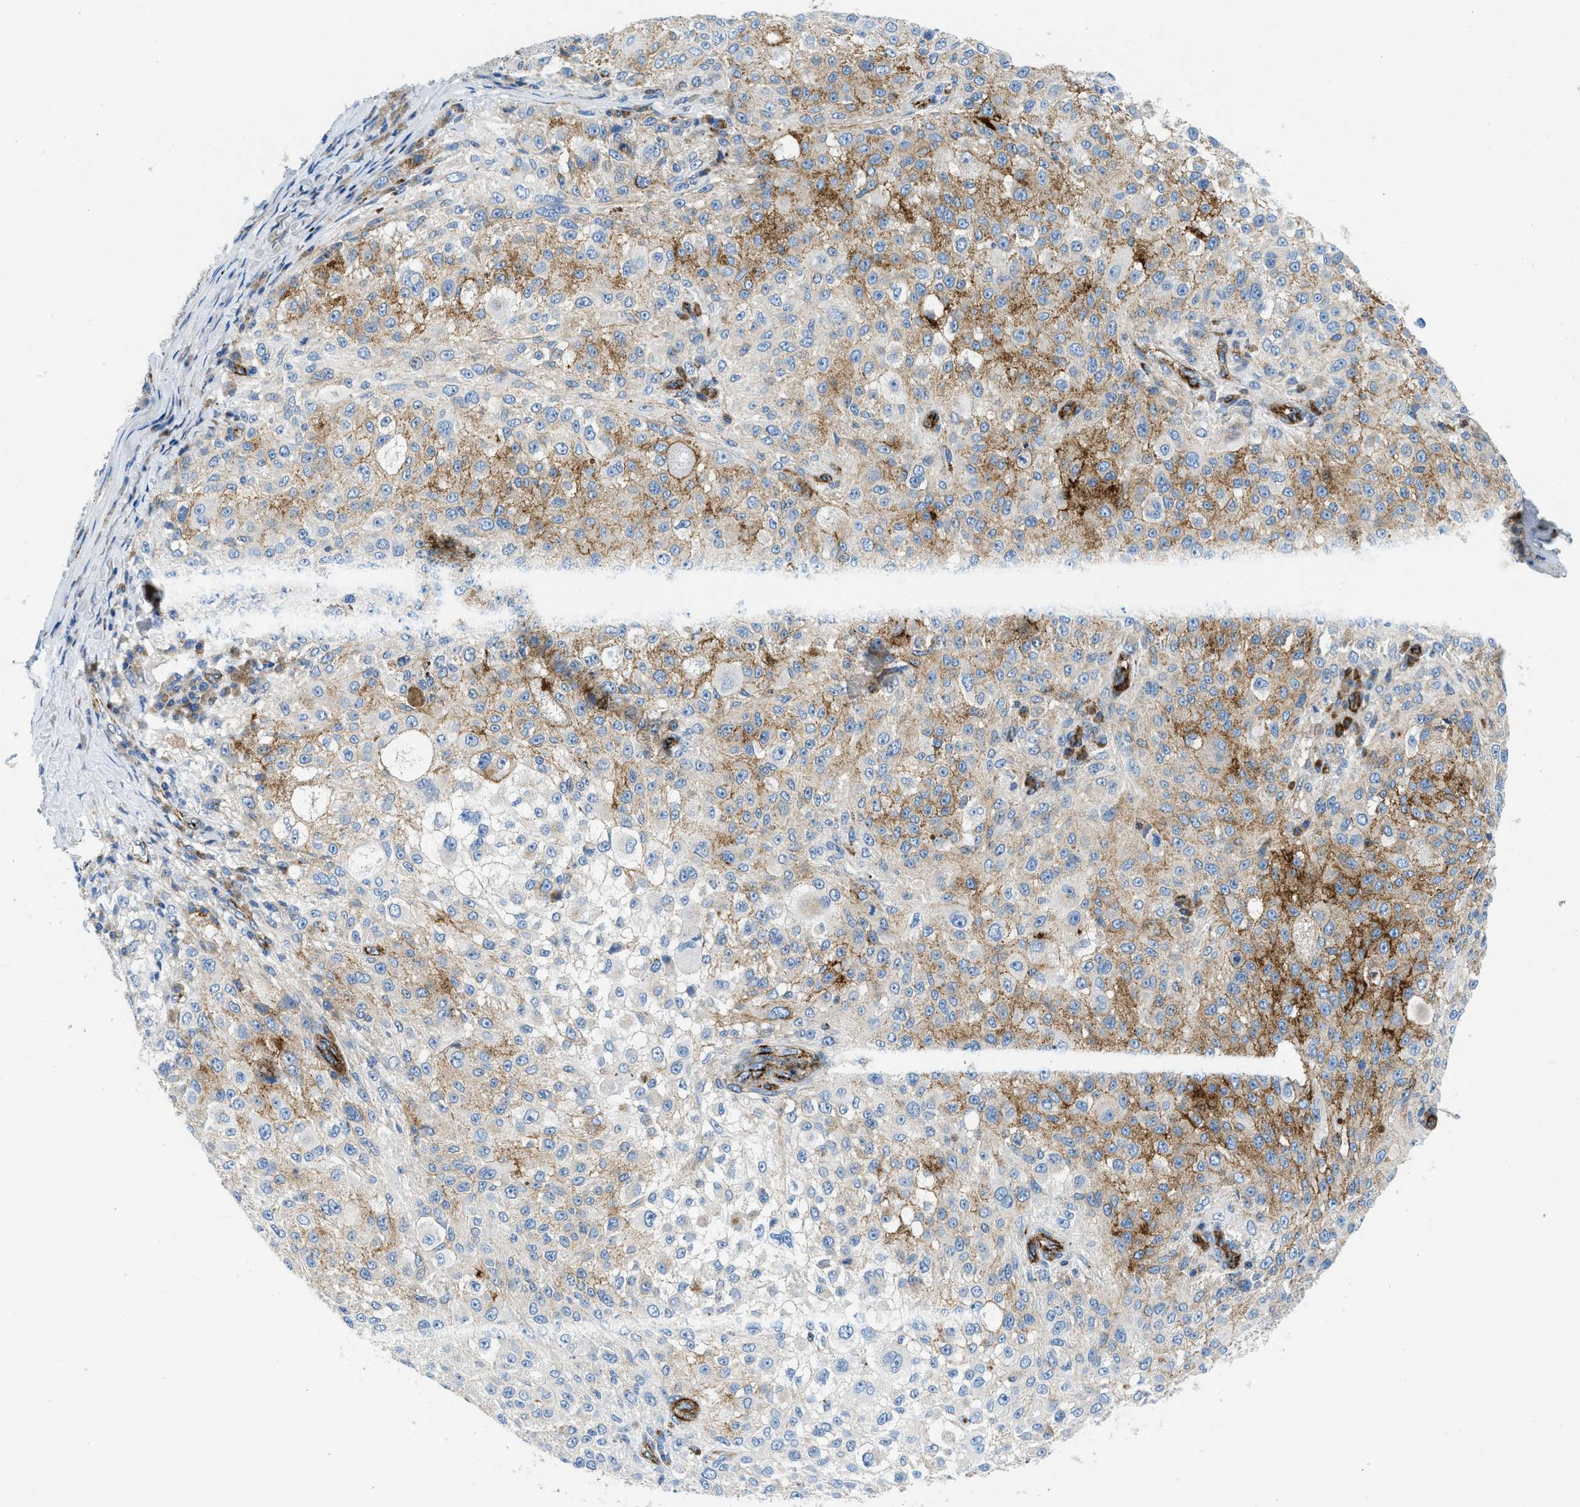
{"staining": {"intensity": "moderate", "quantity": "25%-75%", "location": "cytoplasmic/membranous"}, "tissue": "melanoma", "cell_type": "Tumor cells", "image_type": "cancer", "snomed": [{"axis": "morphology", "description": "Necrosis, NOS"}, {"axis": "morphology", "description": "Malignant melanoma, NOS"}, {"axis": "topography", "description": "Skin"}], "caption": "Protein analysis of malignant melanoma tissue reveals moderate cytoplasmic/membranous positivity in approximately 25%-75% of tumor cells.", "gene": "CUTA", "patient": {"sex": "female", "age": 87}}